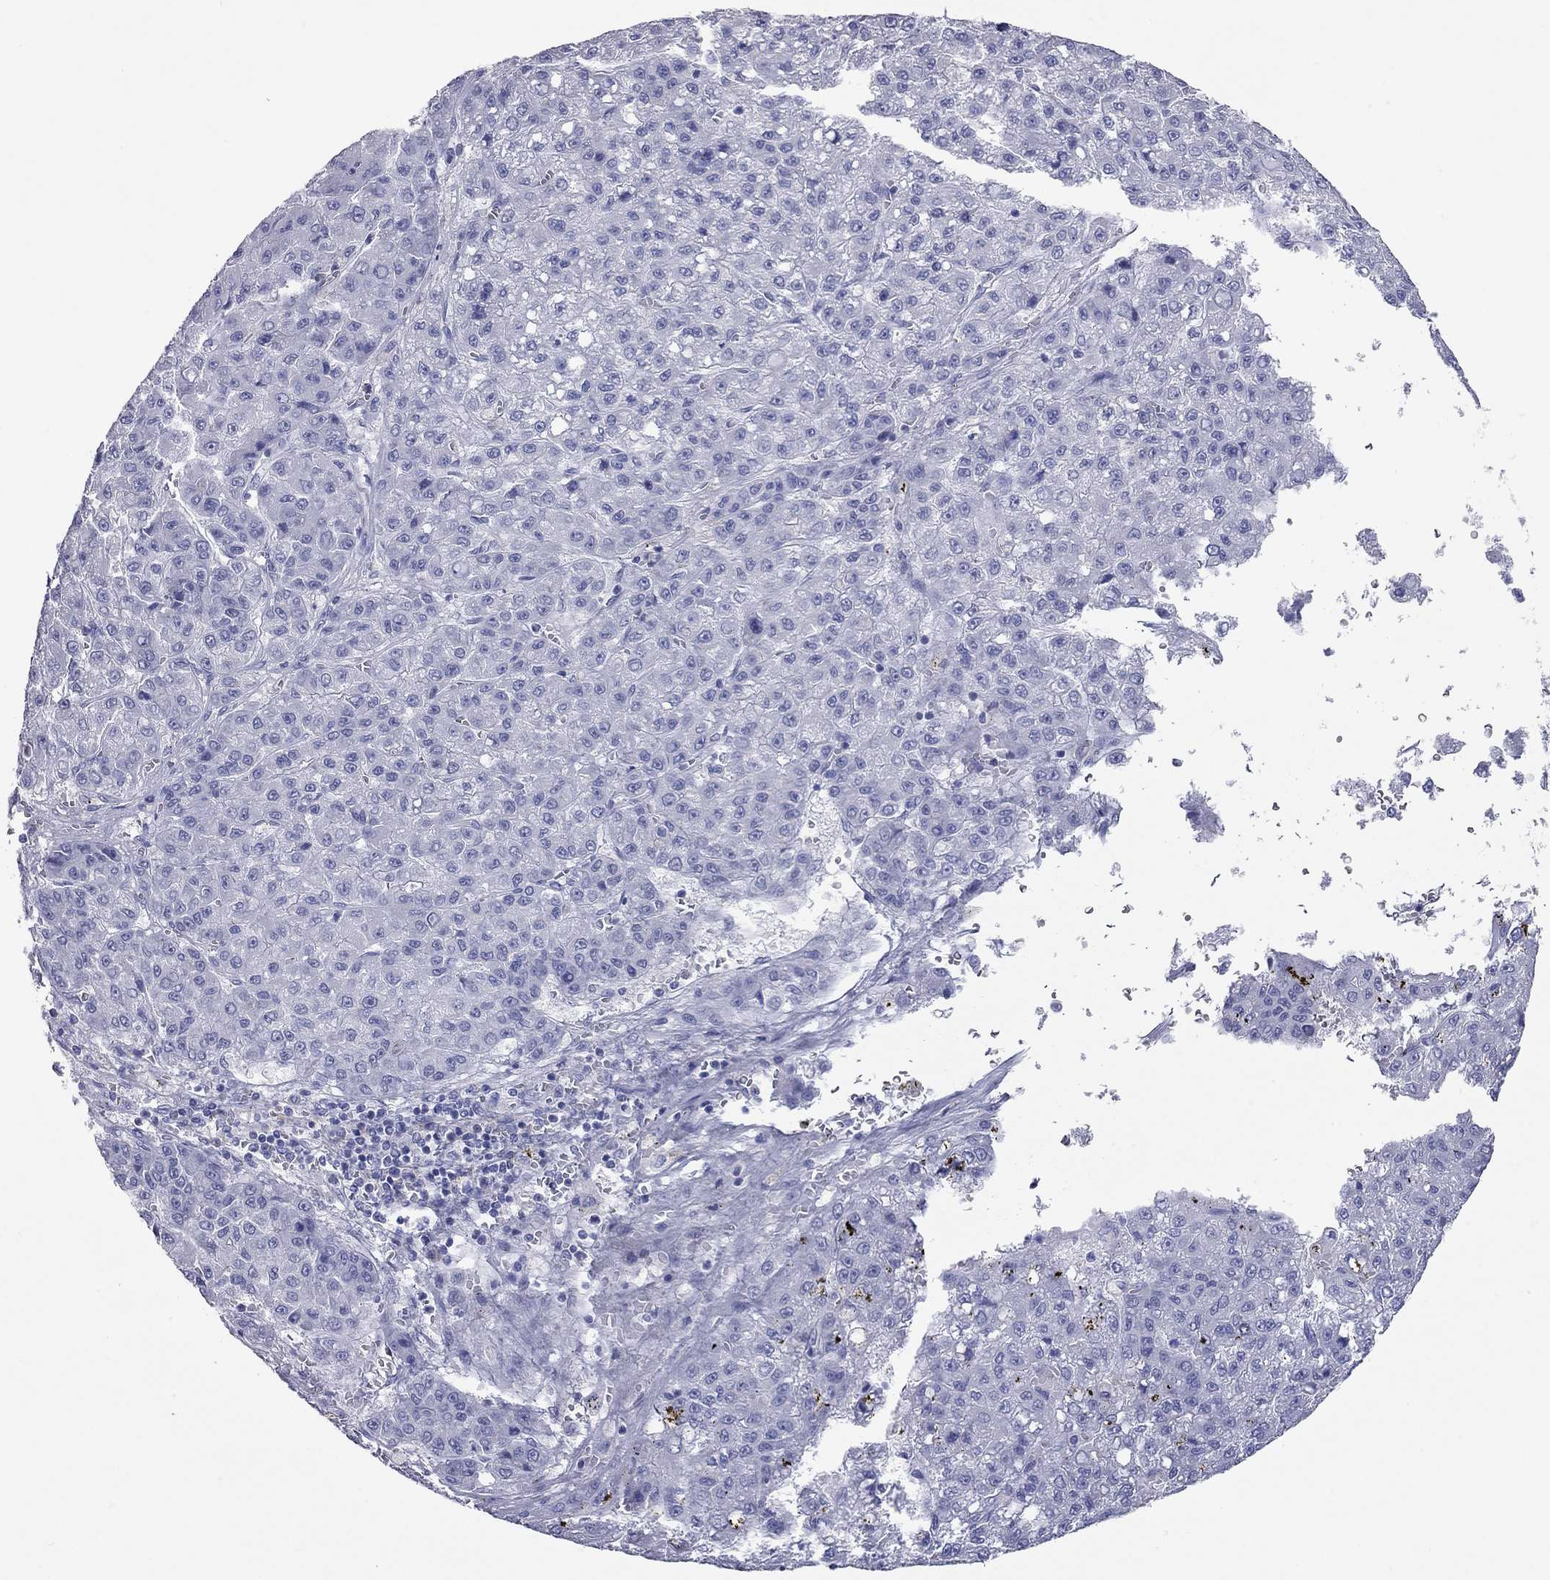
{"staining": {"intensity": "negative", "quantity": "none", "location": "none"}, "tissue": "liver cancer", "cell_type": "Tumor cells", "image_type": "cancer", "snomed": [{"axis": "morphology", "description": "Carcinoma, Hepatocellular, NOS"}, {"axis": "topography", "description": "Liver"}], "caption": "High power microscopy micrograph of an IHC histopathology image of hepatocellular carcinoma (liver), revealing no significant positivity in tumor cells. (Stains: DAB immunohistochemistry (IHC) with hematoxylin counter stain, Microscopy: brightfield microscopy at high magnification).", "gene": "ACTL7B", "patient": {"sex": "male", "age": 70}}